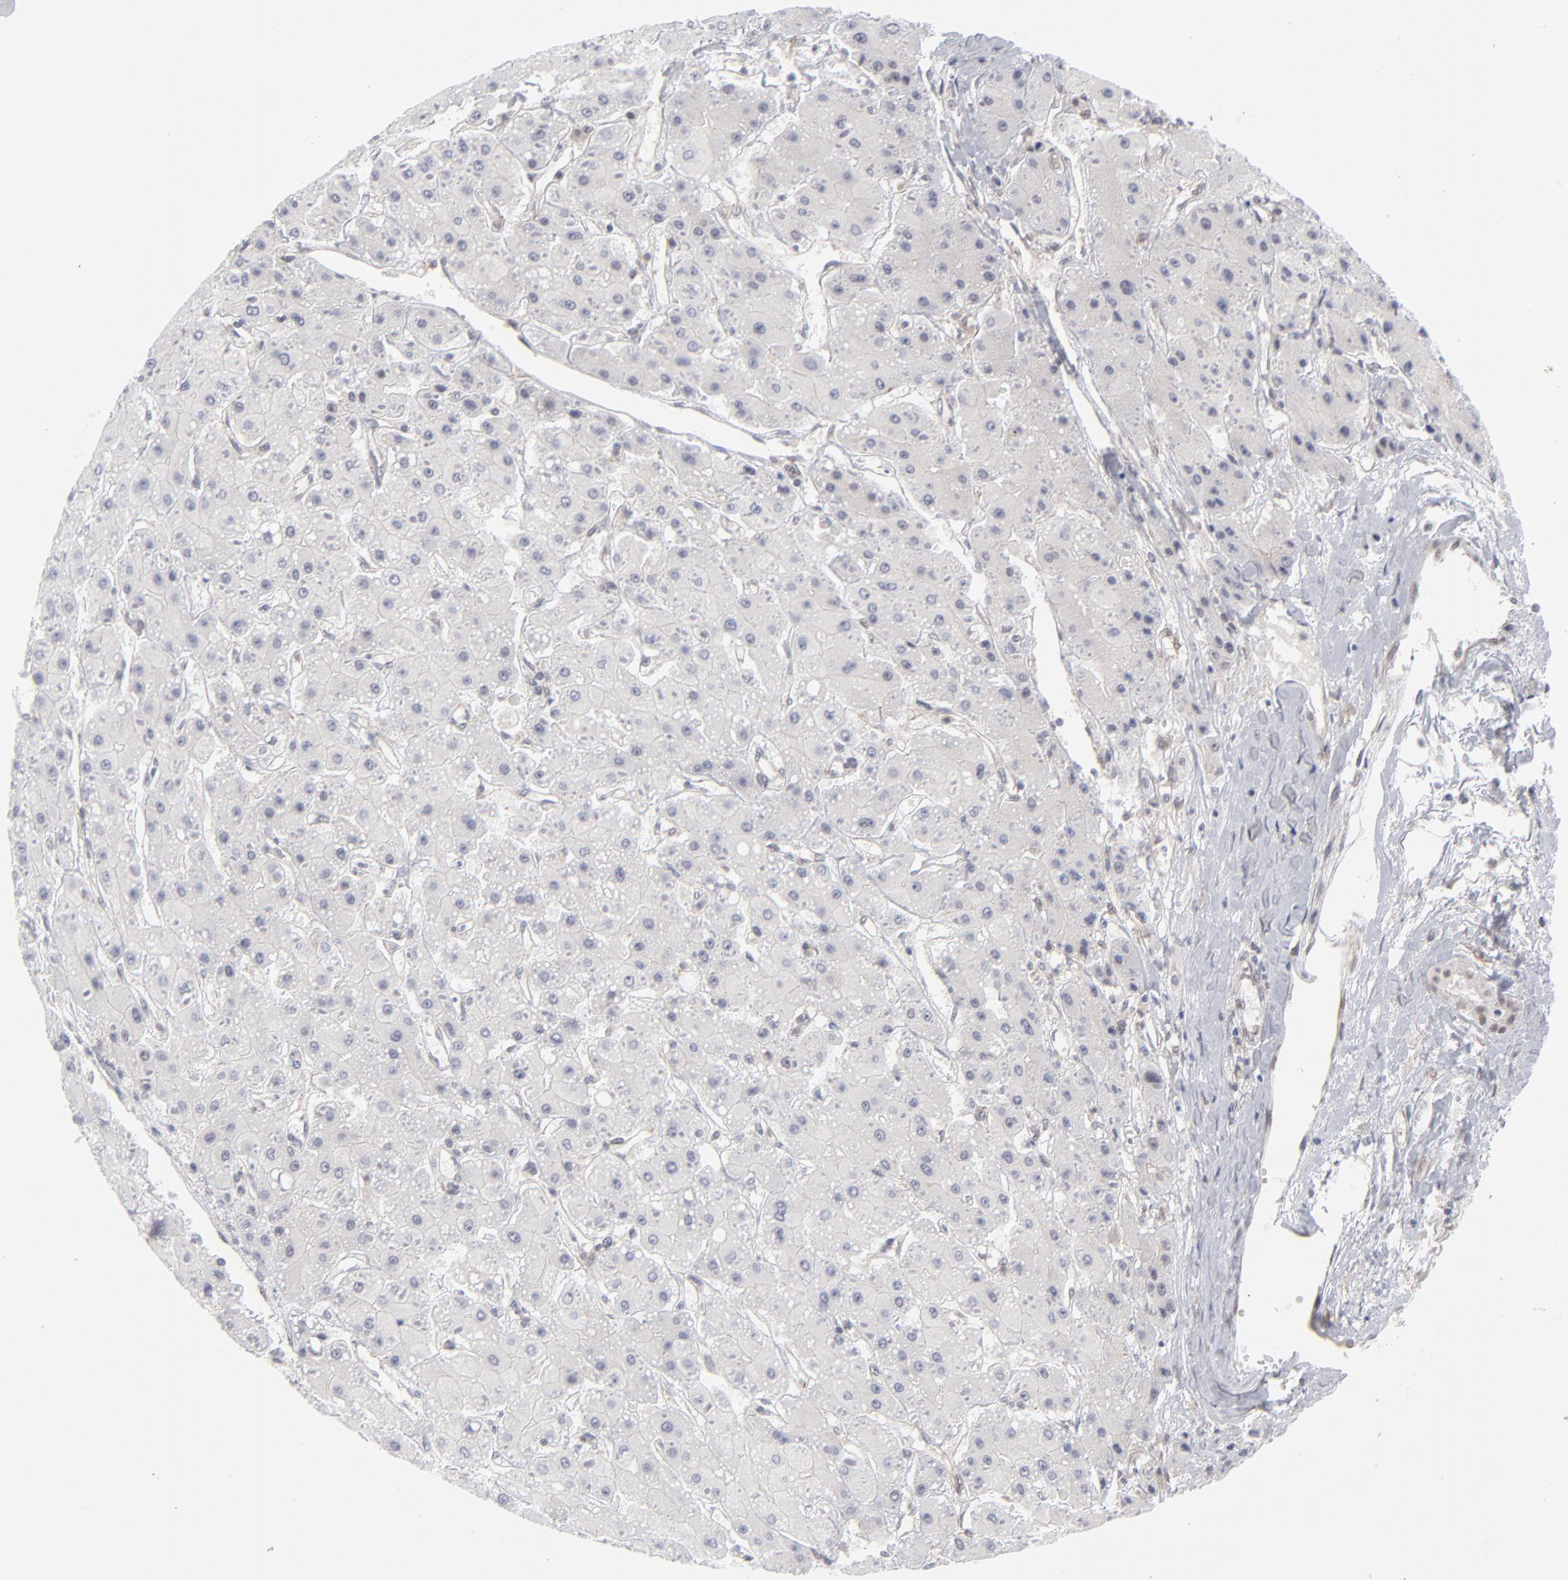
{"staining": {"intensity": "negative", "quantity": "none", "location": "none"}, "tissue": "liver cancer", "cell_type": "Tumor cells", "image_type": "cancer", "snomed": [{"axis": "morphology", "description": "Carcinoma, Hepatocellular, NOS"}, {"axis": "topography", "description": "Liver"}], "caption": "IHC image of neoplastic tissue: human liver cancer stained with DAB (3,3'-diaminobenzidine) reveals no significant protein positivity in tumor cells. Nuclei are stained in blue.", "gene": "NBN", "patient": {"sex": "female", "age": 52}}